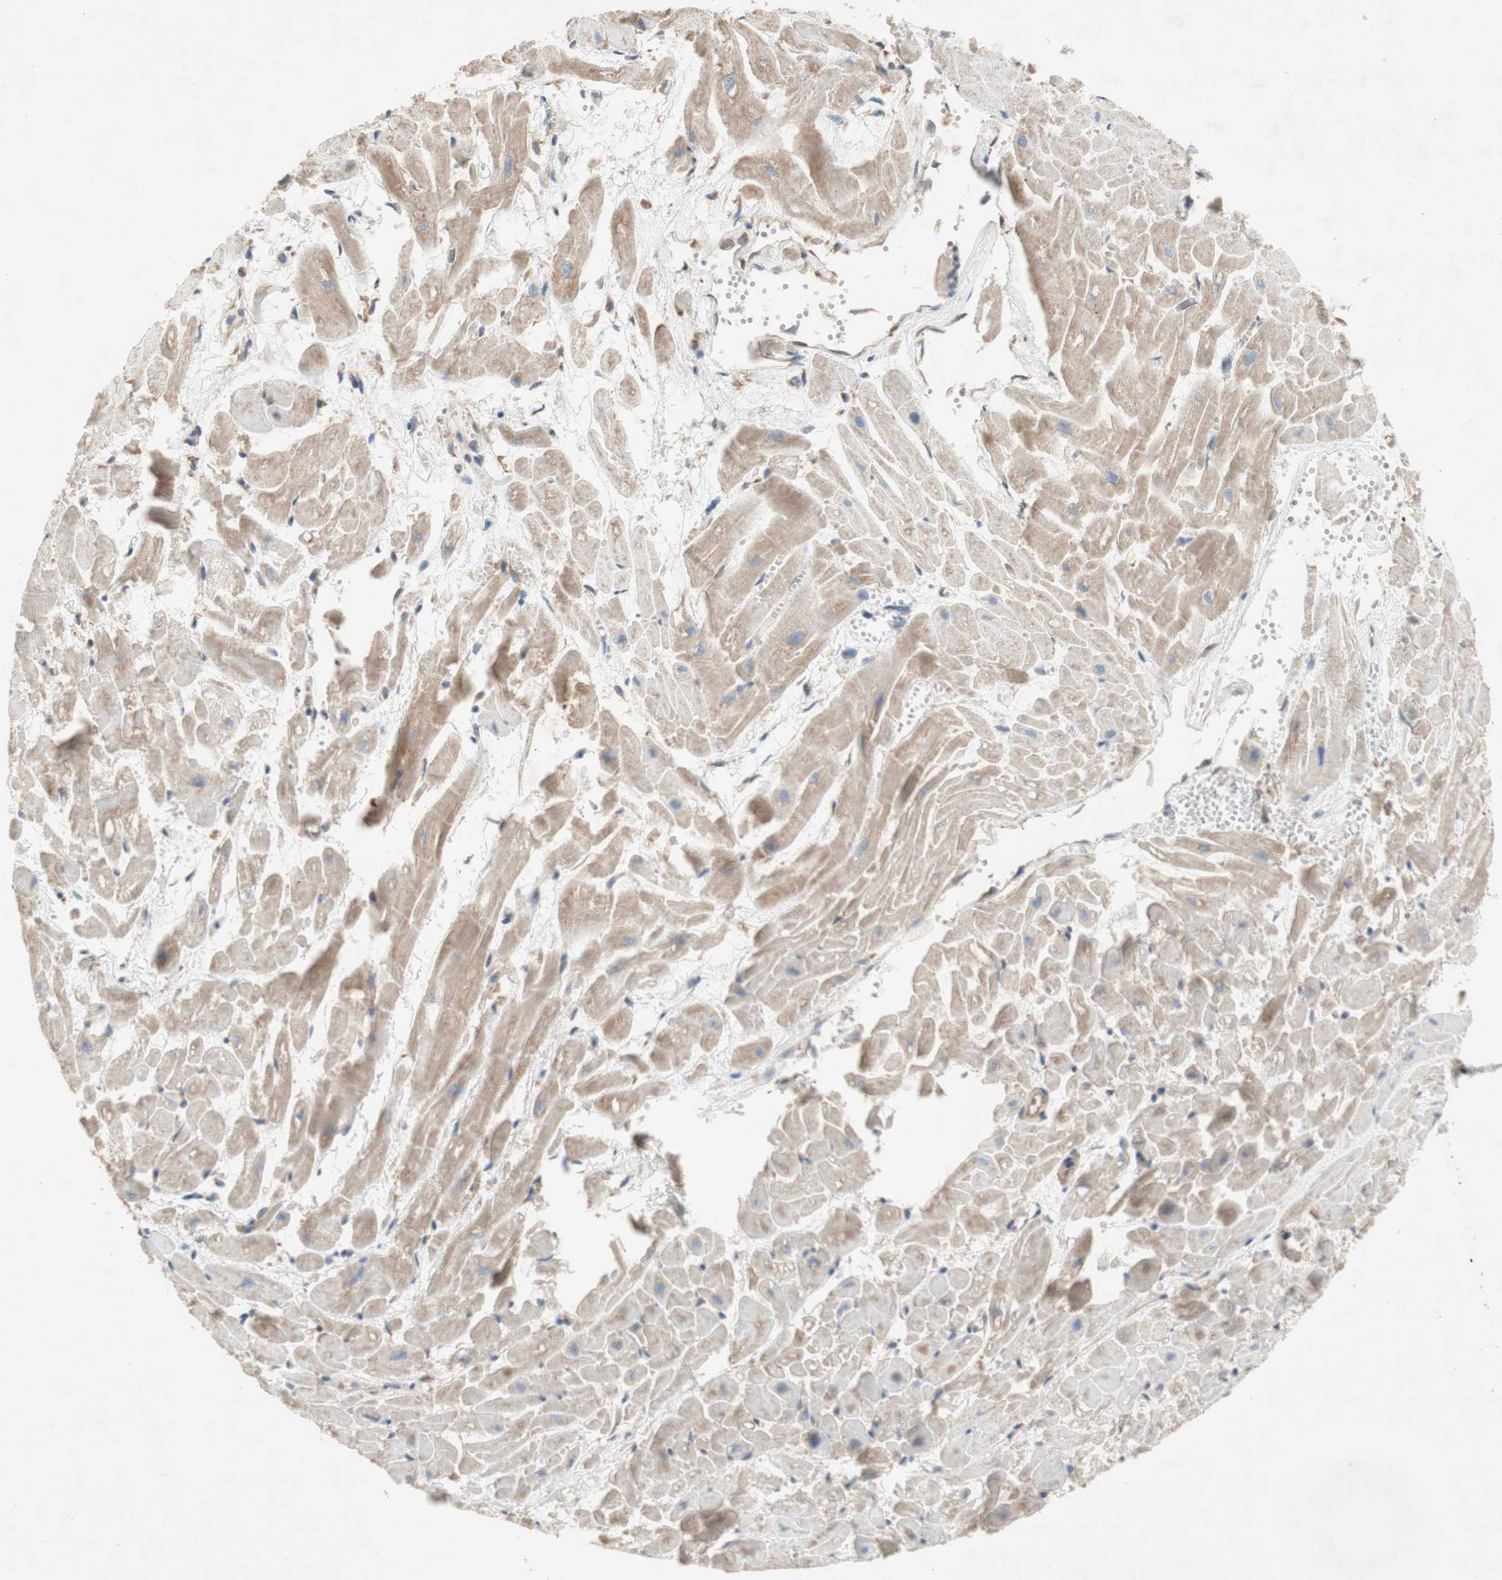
{"staining": {"intensity": "weak", "quantity": "25%-75%", "location": "cytoplasmic/membranous"}, "tissue": "heart muscle", "cell_type": "Cardiomyocytes", "image_type": "normal", "snomed": [{"axis": "morphology", "description": "Normal tissue, NOS"}, {"axis": "topography", "description": "Heart"}], "caption": "This is an image of IHC staining of normal heart muscle, which shows weak expression in the cytoplasmic/membranous of cardiomyocytes.", "gene": "SOCS2", "patient": {"sex": "female", "age": 19}}